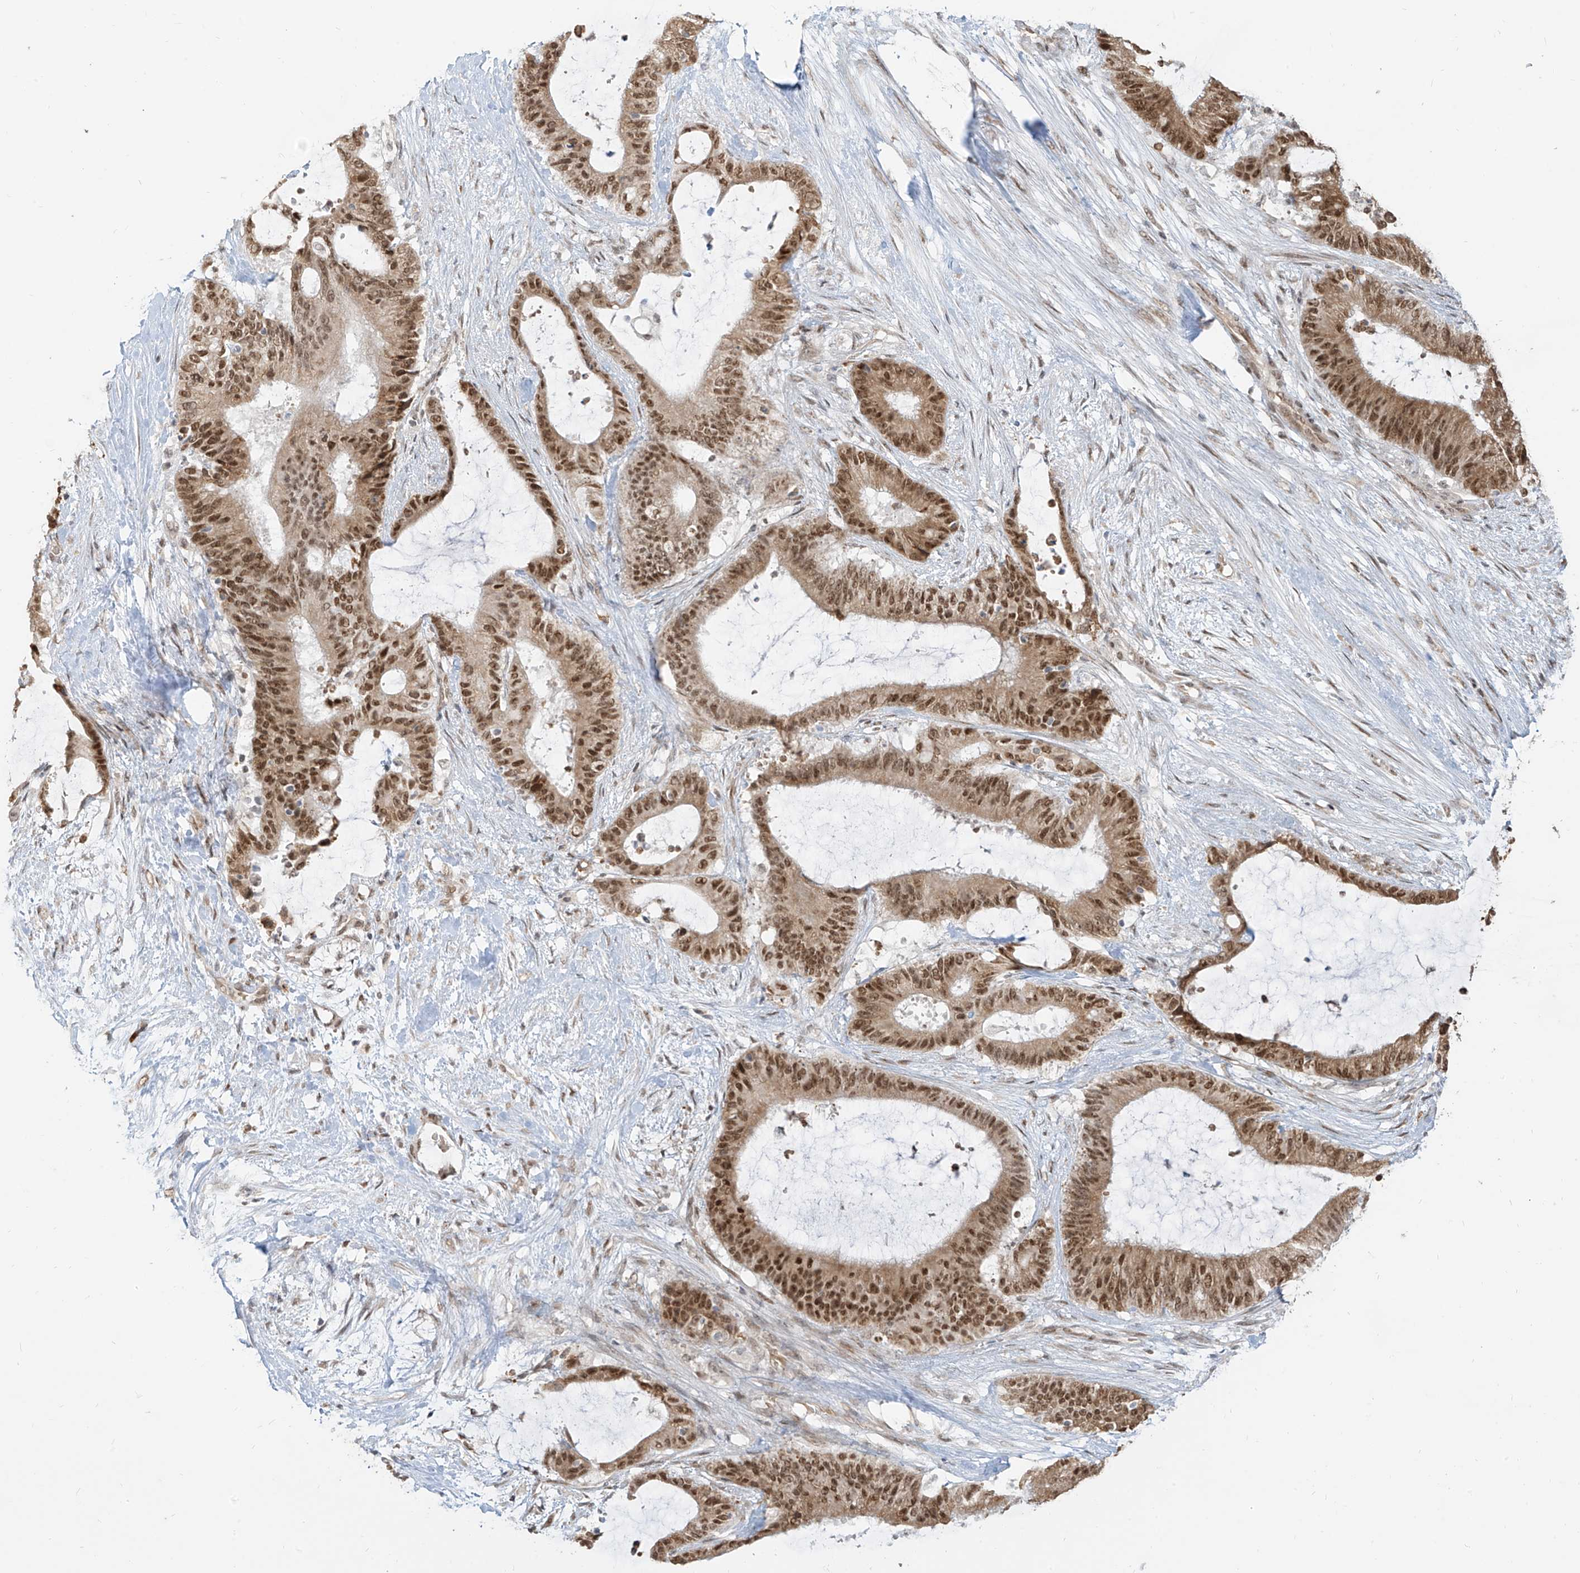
{"staining": {"intensity": "moderate", "quantity": ">75%", "location": "nuclear"}, "tissue": "liver cancer", "cell_type": "Tumor cells", "image_type": "cancer", "snomed": [{"axis": "morphology", "description": "Normal tissue, NOS"}, {"axis": "morphology", "description": "Cholangiocarcinoma"}, {"axis": "topography", "description": "Liver"}, {"axis": "topography", "description": "Peripheral nerve tissue"}], "caption": "Human cholangiocarcinoma (liver) stained with a brown dye displays moderate nuclear positive staining in about >75% of tumor cells.", "gene": "ZMYM2", "patient": {"sex": "female", "age": 73}}